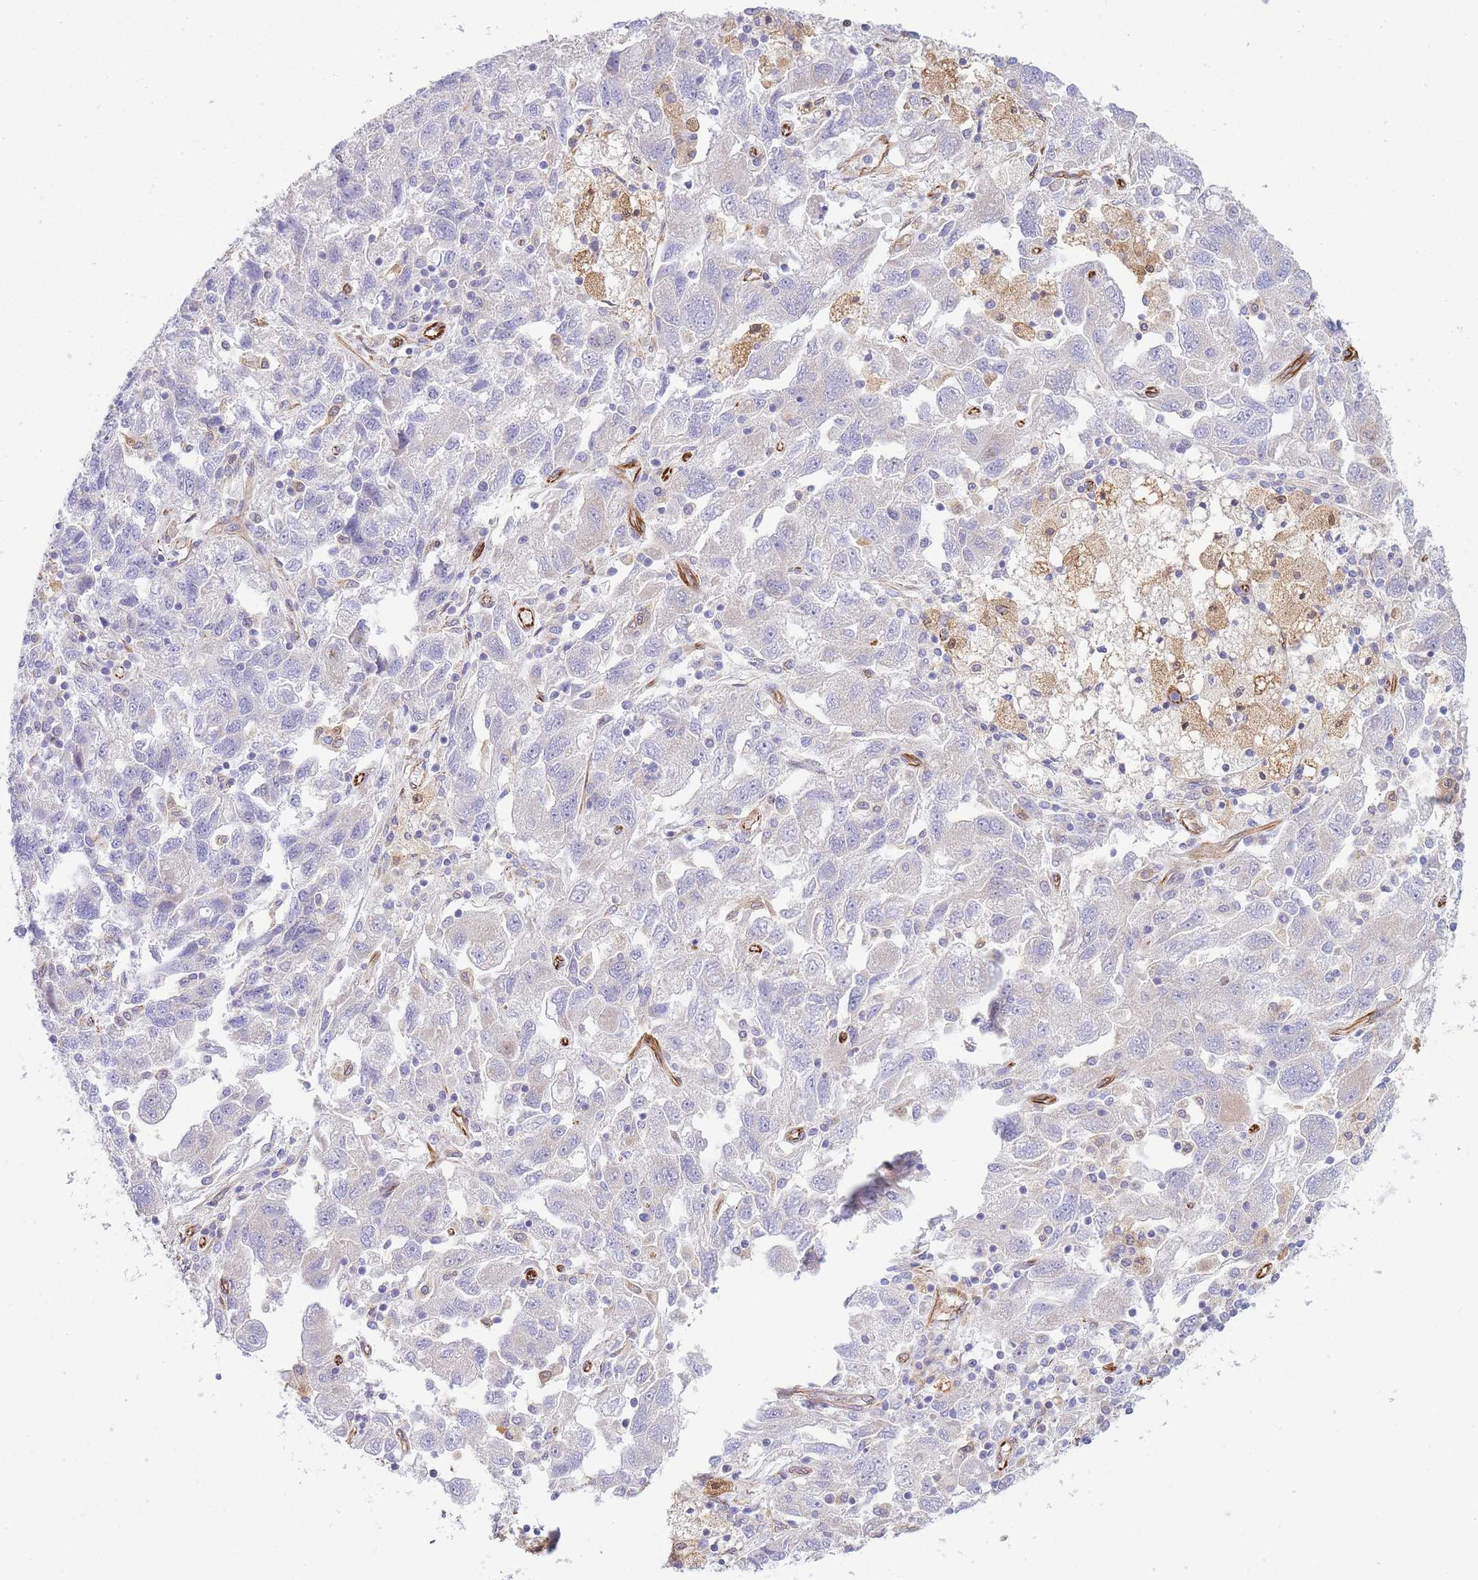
{"staining": {"intensity": "negative", "quantity": "none", "location": "none"}, "tissue": "ovarian cancer", "cell_type": "Tumor cells", "image_type": "cancer", "snomed": [{"axis": "morphology", "description": "Carcinoma, NOS"}, {"axis": "morphology", "description": "Cystadenocarcinoma, serous, NOS"}, {"axis": "topography", "description": "Ovary"}], "caption": "Tumor cells are negative for brown protein staining in ovarian cancer. The staining is performed using DAB (3,3'-diaminobenzidine) brown chromogen with nuclei counter-stained in using hematoxylin.", "gene": "ECPAS", "patient": {"sex": "female", "age": 69}}